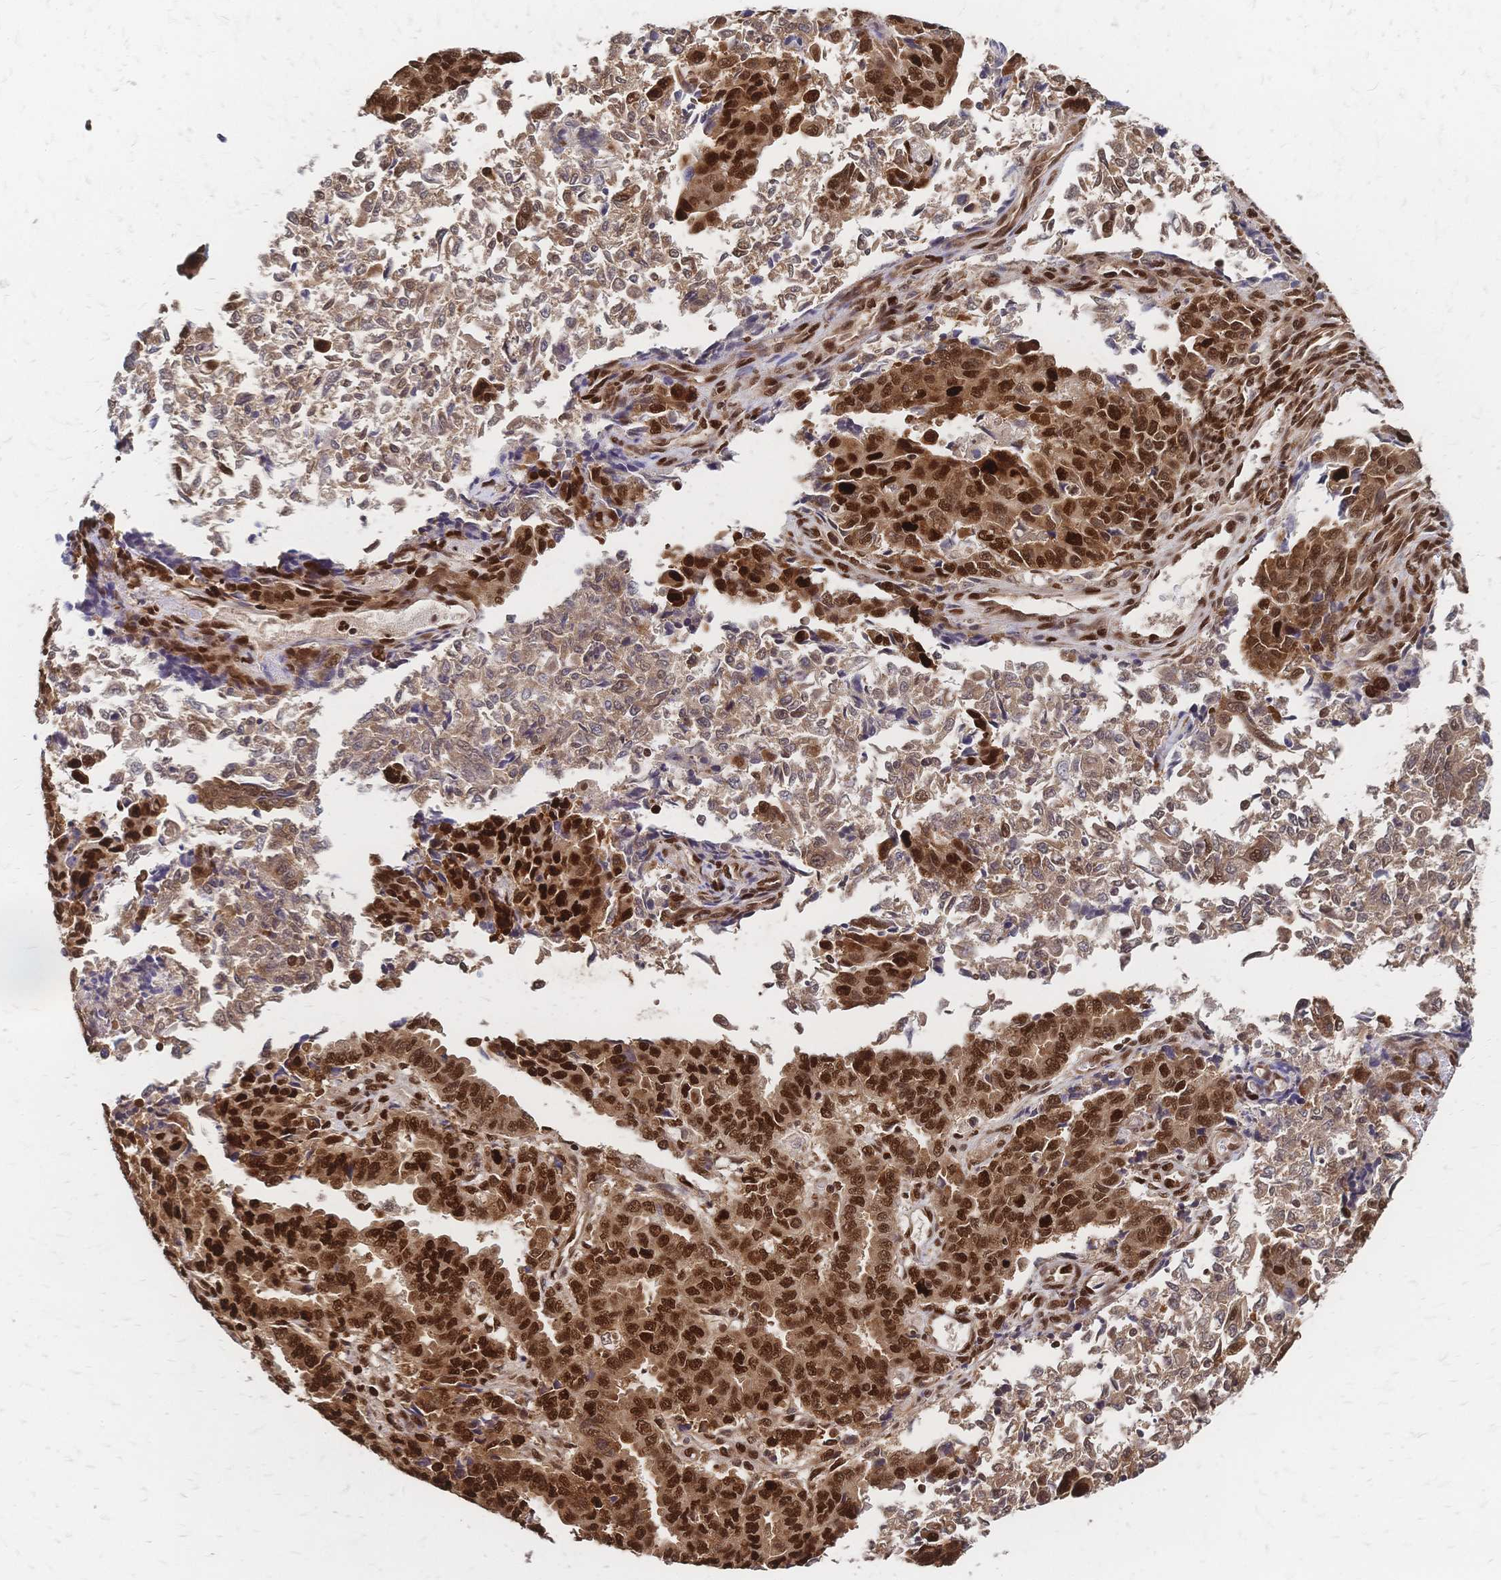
{"staining": {"intensity": "strong", "quantity": ">75%", "location": "nuclear"}, "tissue": "endometrial cancer", "cell_type": "Tumor cells", "image_type": "cancer", "snomed": [{"axis": "morphology", "description": "Adenocarcinoma, NOS"}, {"axis": "topography", "description": "Endometrium"}], "caption": "DAB (3,3'-diaminobenzidine) immunohistochemical staining of endometrial cancer (adenocarcinoma) displays strong nuclear protein positivity in about >75% of tumor cells.", "gene": "HDGF", "patient": {"sex": "female", "age": 50}}